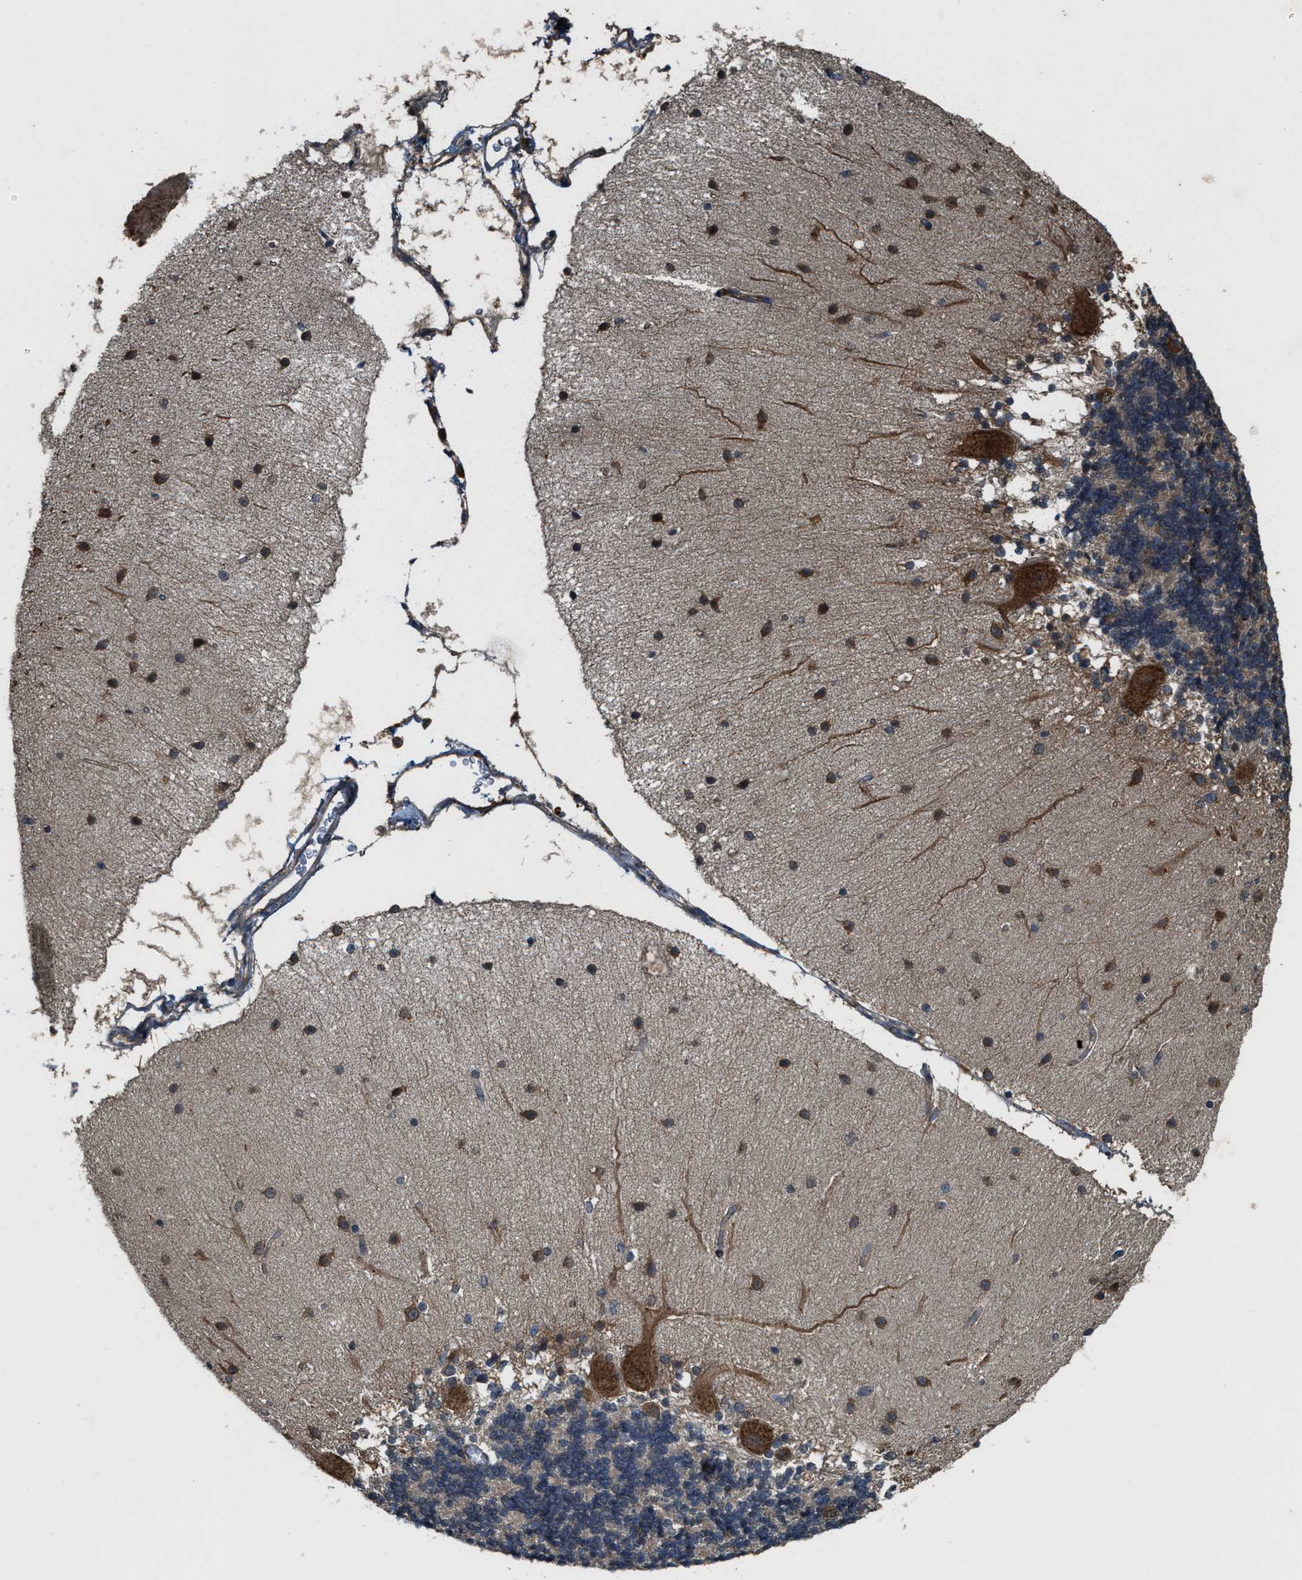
{"staining": {"intensity": "weak", "quantity": ">75%", "location": "cytoplasmic/membranous"}, "tissue": "cerebellum", "cell_type": "Cells in granular layer", "image_type": "normal", "snomed": [{"axis": "morphology", "description": "Normal tissue, NOS"}, {"axis": "topography", "description": "Cerebellum"}], "caption": "Brown immunohistochemical staining in benign human cerebellum displays weak cytoplasmic/membranous positivity in about >75% of cells in granular layer. Immunohistochemistry (ihc) stains the protein in brown and the nuclei are stained blue.", "gene": "ARHGEF5", "patient": {"sex": "female", "age": 54}}